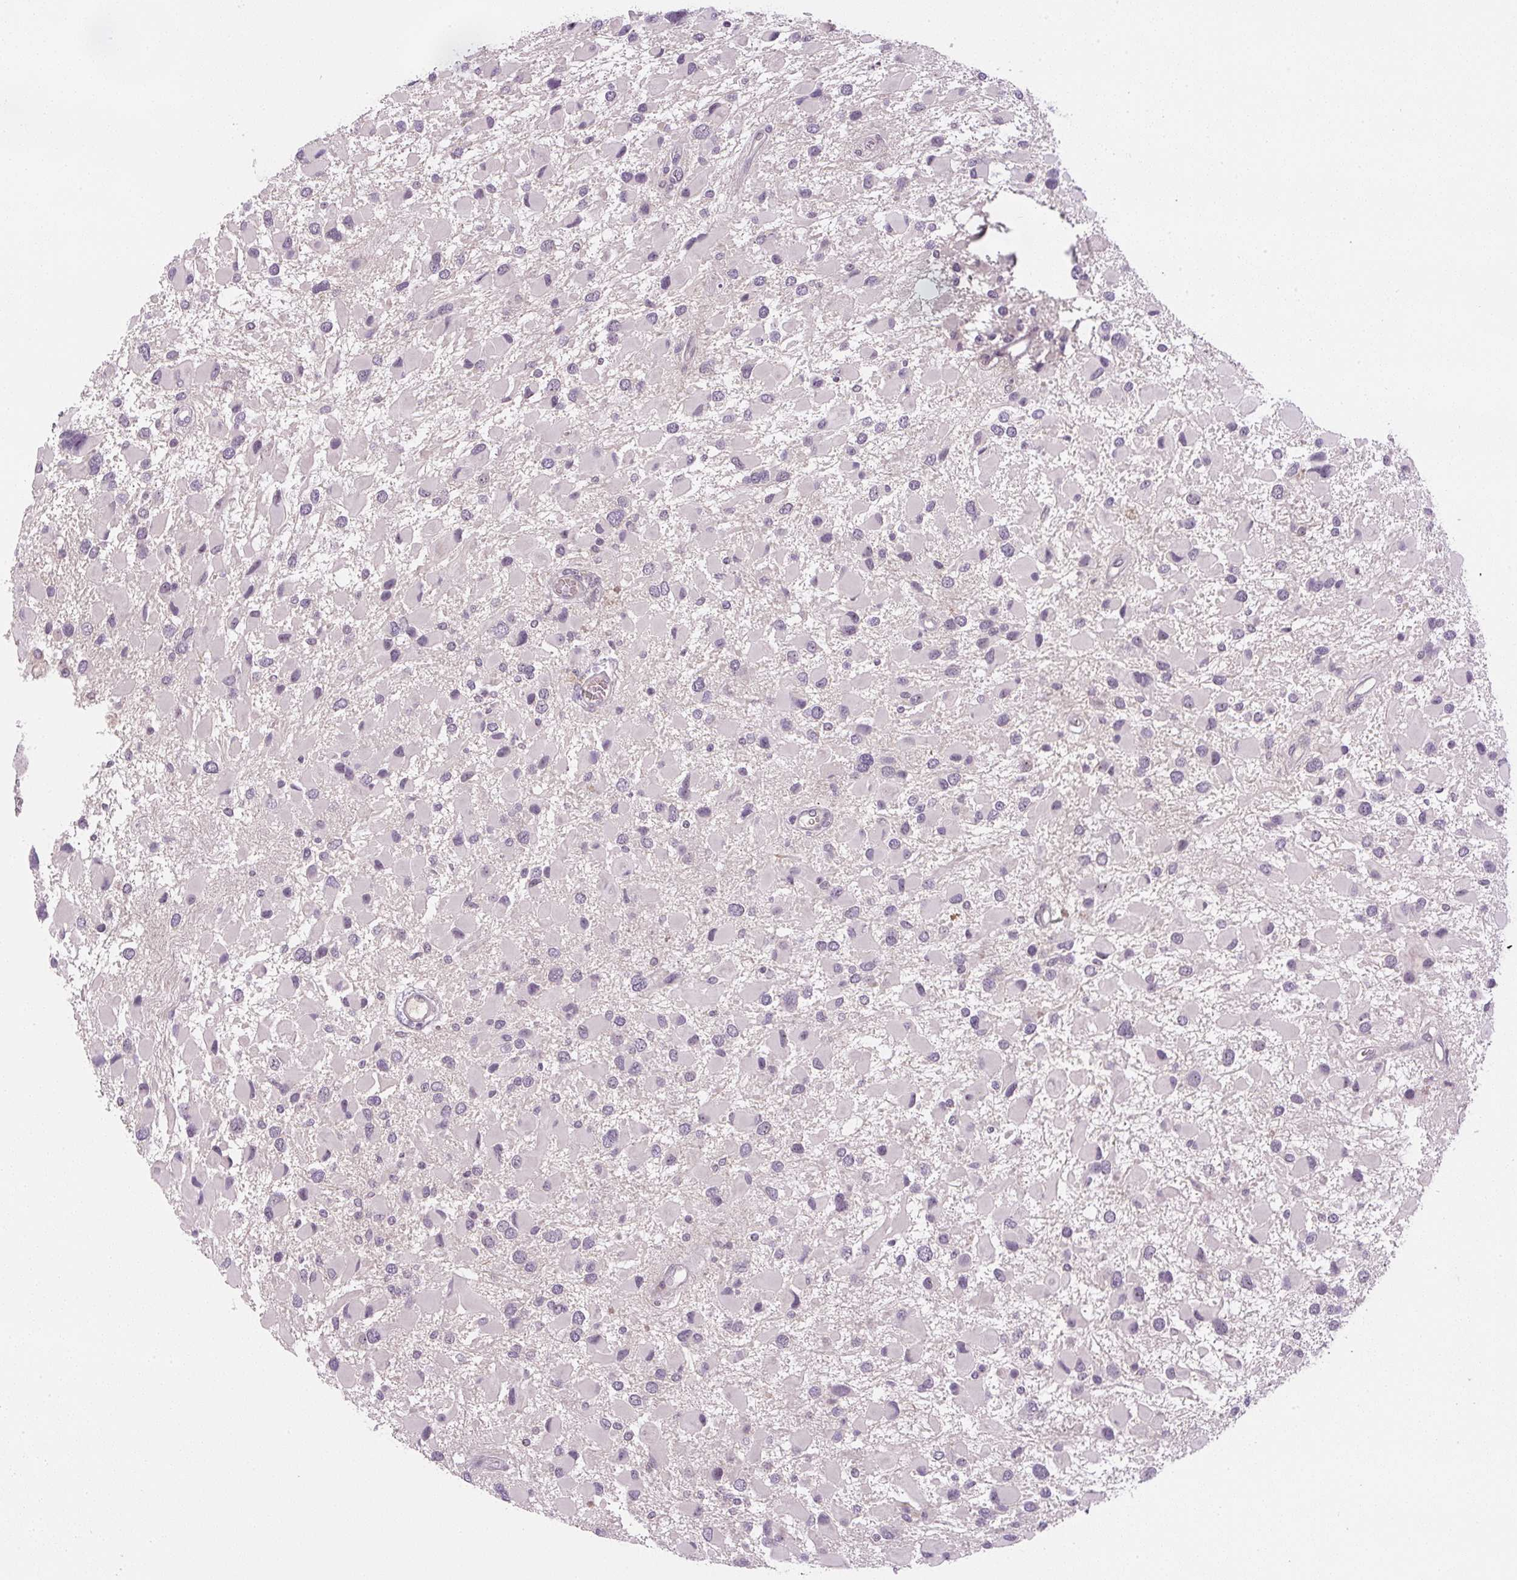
{"staining": {"intensity": "negative", "quantity": "none", "location": "none"}, "tissue": "glioma", "cell_type": "Tumor cells", "image_type": "cancer", "snomed": [{"axis": "morphology", "description": "Glioma, malignant, High grade"}, {"axis": "topography", "description": "Brain"}], "caption": "High magnification brightfield microscopy of malignant high-grade glioma stained with DAB (brown) and counterstained with hematoxylin (blue): tumor cells show no significant expression. The staining was performed using DAB (3,3'-diaminobenzidine) to visualize the protein expression in brown, while the nuclei were stained in blue with hematoxylin (Magnification: 20x).", "gene": "SGF29", "patient": {"sex": "male", "age": 53}}